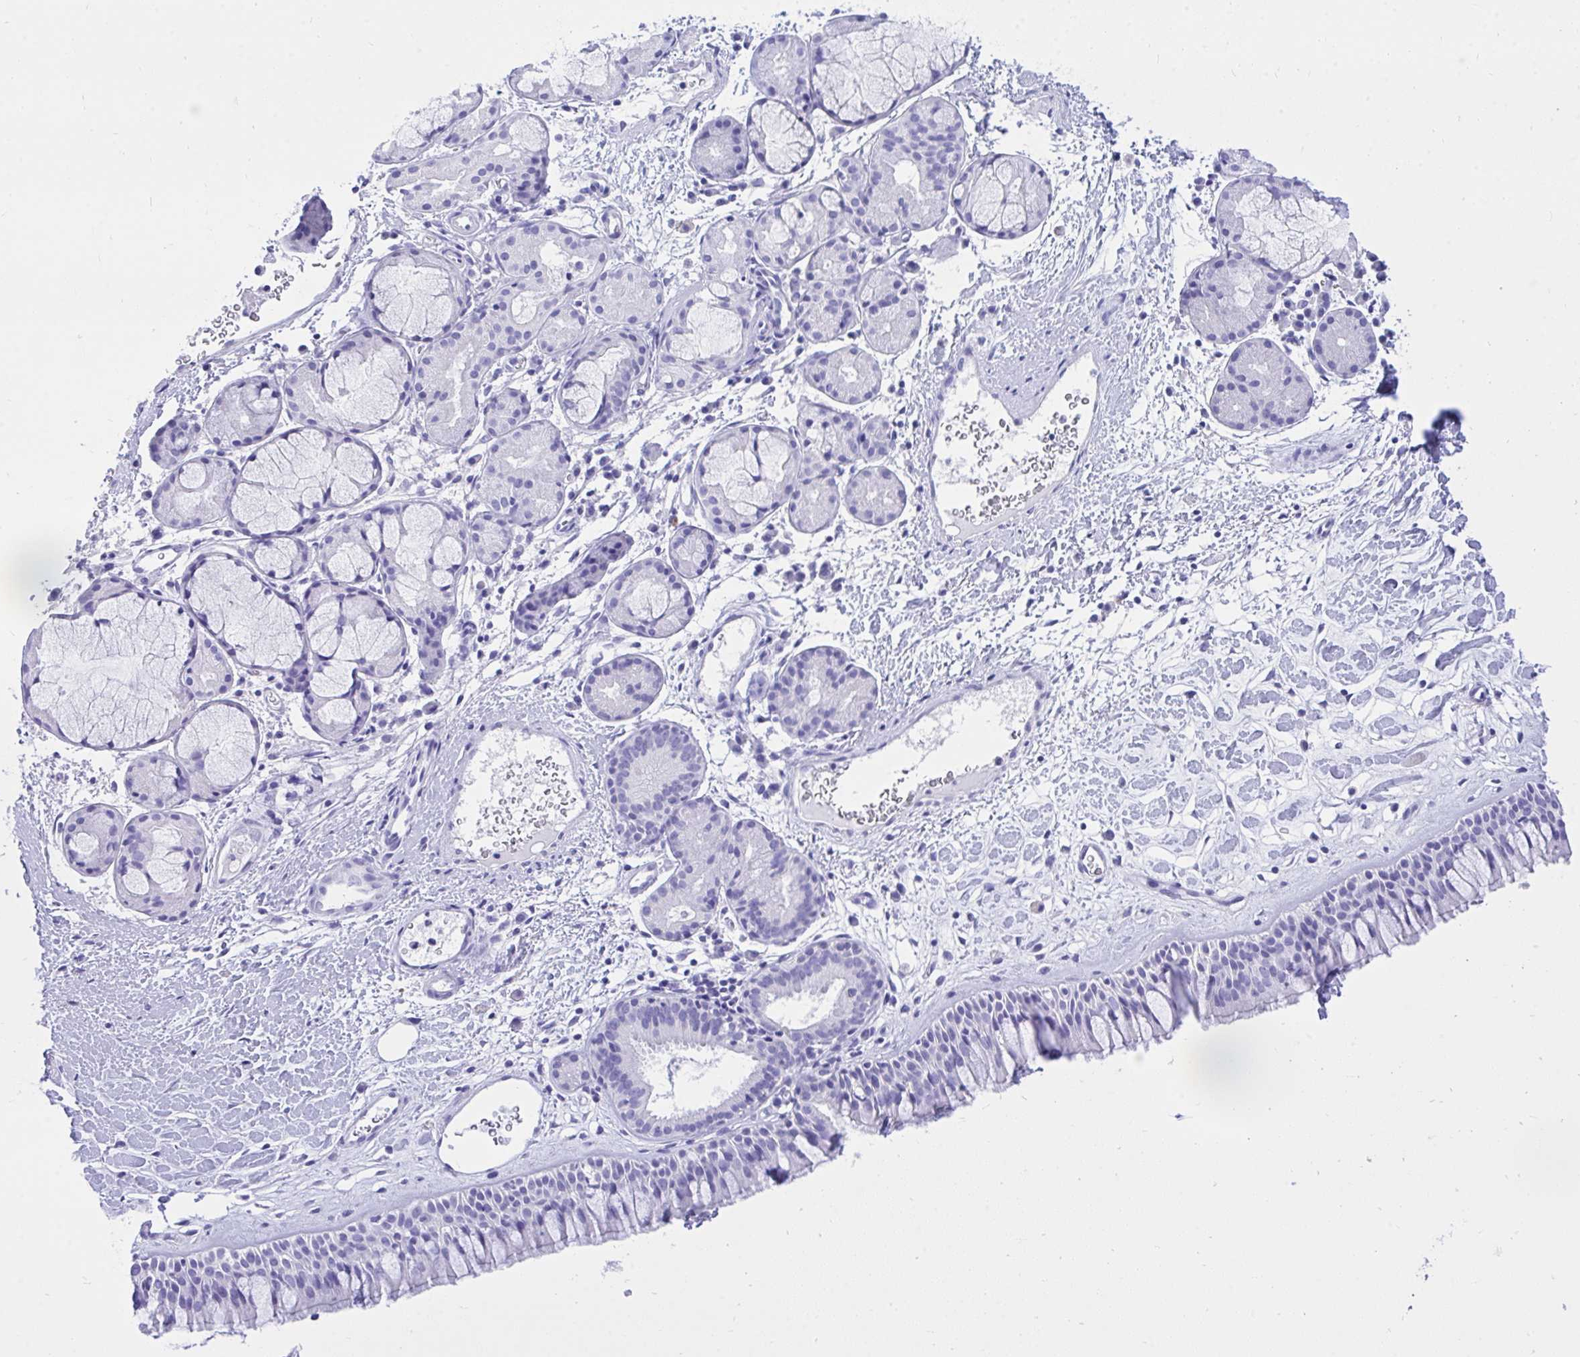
{"staining": {"intensity": "negative", "quantity": "none", "location": "none"}, "tissue": "nasopharynx", "cell_type": "Respiratory epithelial cells", "image_type": "normal", "snomed": [{"axis": "morphology", "description": "Normal tissue, NOS"}, {"axis": "topography", "description": "Nasopharynx"}], "caption": "Protein analysis of unremarkable nasopharynx demonstrates no significant staining in respiratory epithelial cells. (Brightfield microscopy of DAB immunohistochemistry (IHC) at high magnification).", "gene": "MON1A", "patient": {"sex": "male", "age": 65}}